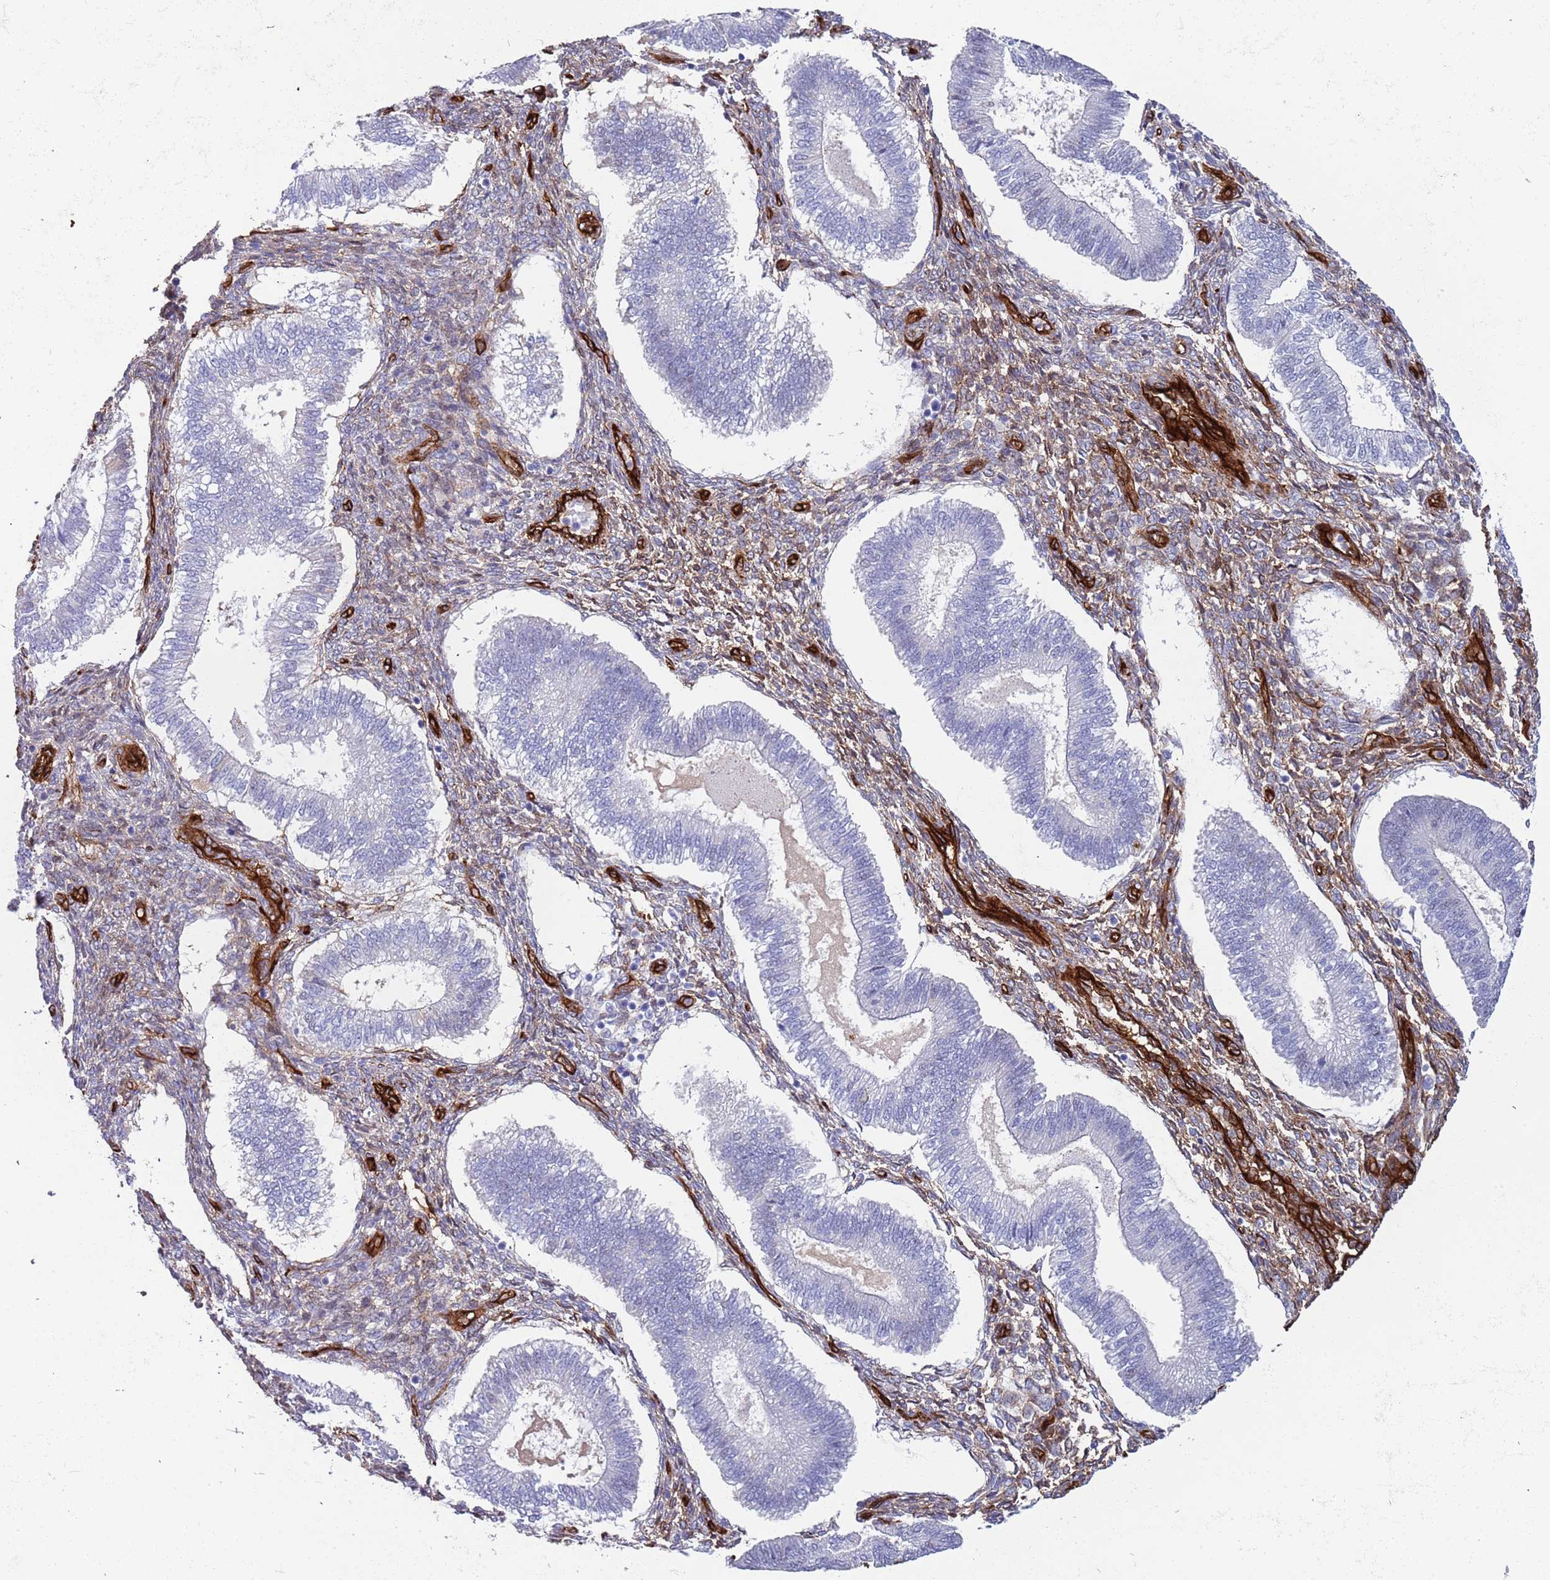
{"staining": {"intensity": "moderate", "quantity": "25%-75%", "location": "cytoplasmic/membranous"}, "tissue": "endometrium", "cell_type": "Cells in endometrial stroma", "image_type": "normal", "snomed": [{"axis": "morphology", "description": "Normal tissue, NOS"}, {"axis": "topography", "description": "Endometrium"}], "caption": "Unremarkable endometrium was stained to show a protein in brown. There is medium levels of moderate cytoplasmic/membranous positivity in approximately 25%-75% of cells in endometrial stroma. (IHC, brightfield microscopy, high magnification).", "gene": "CAV2", "patient": {"sex": "female", "age": 25}}